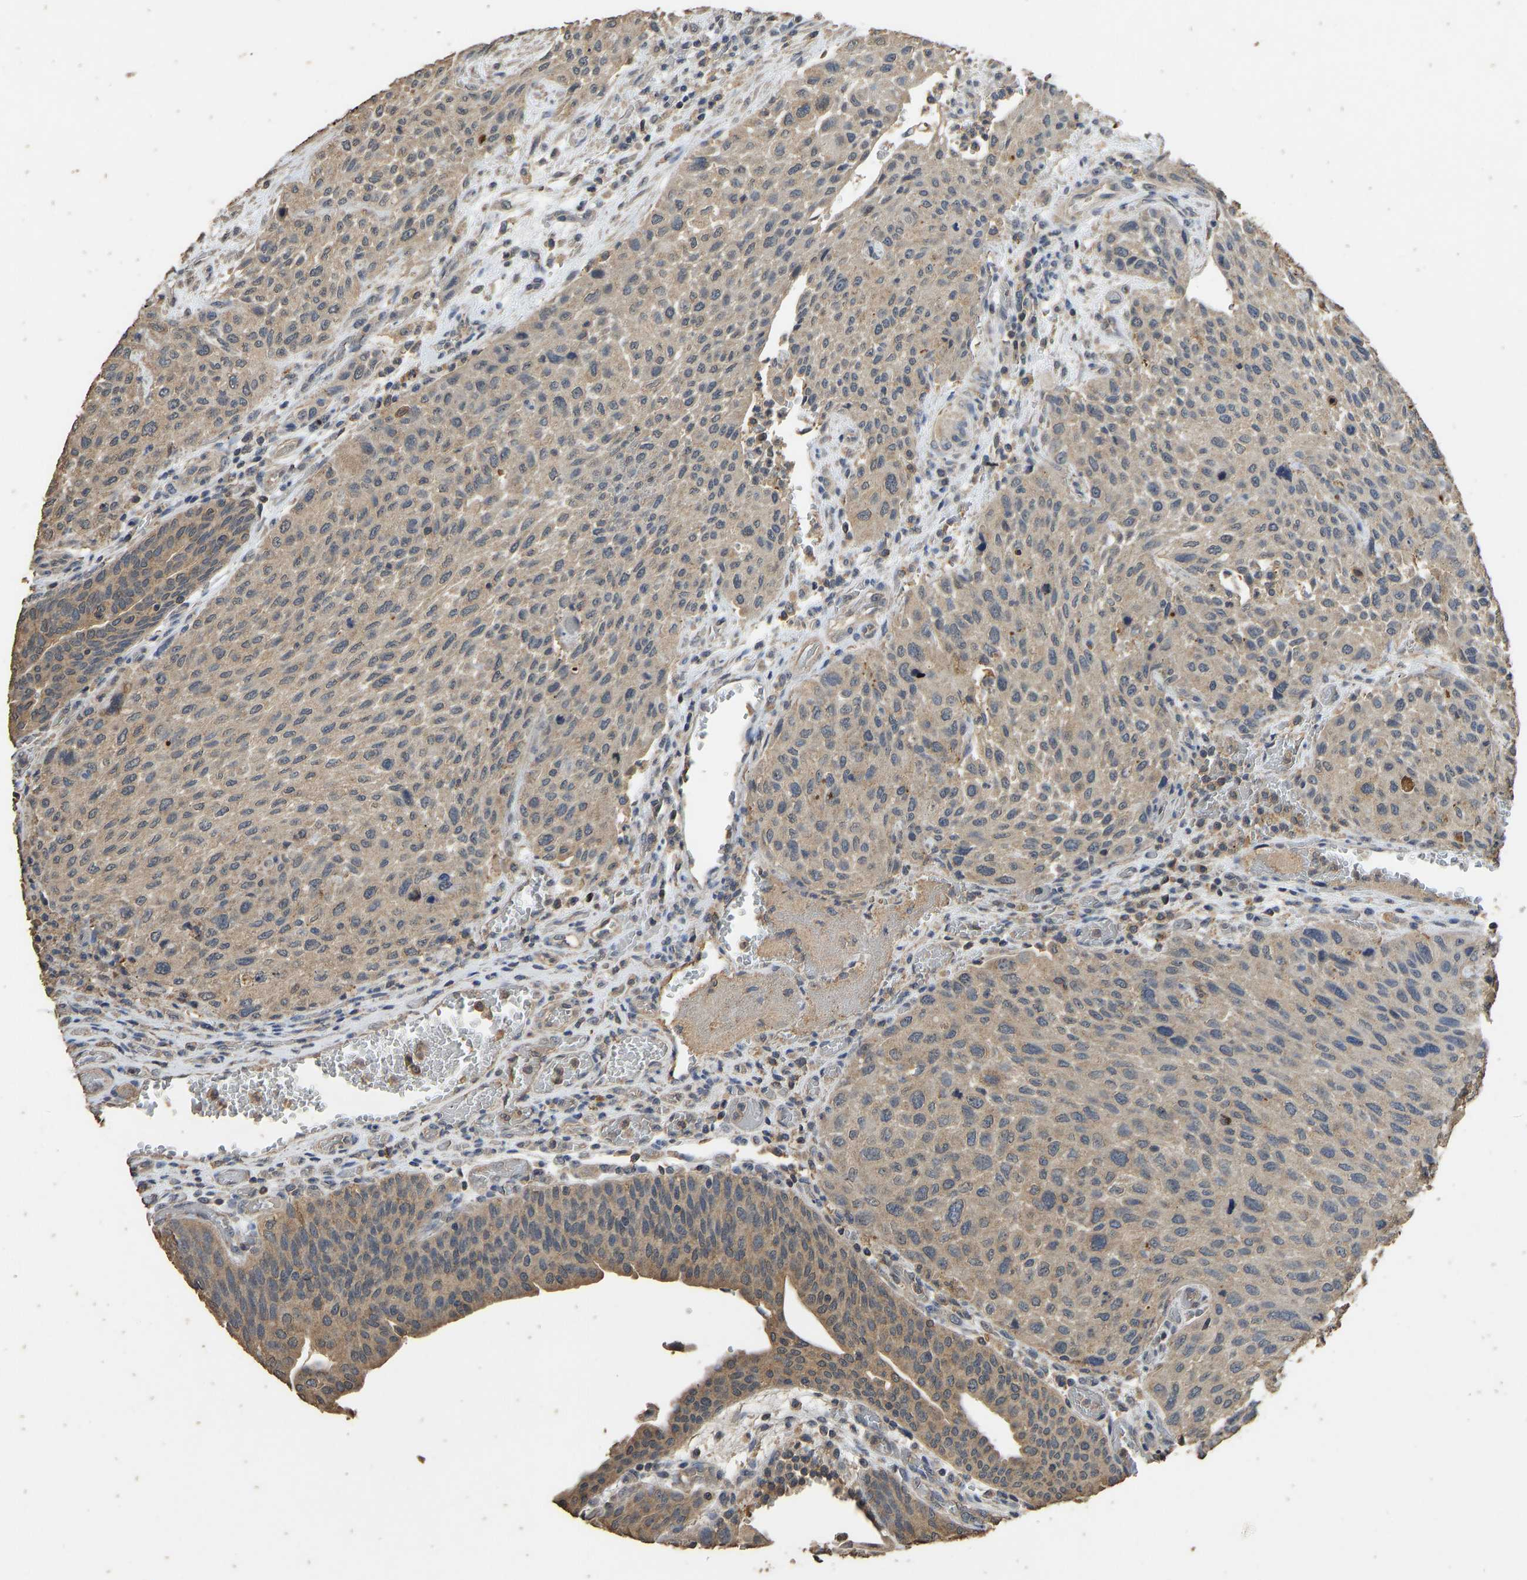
{"staining": {"intensity": "moderate", "quantity": ">75%", "location": "cytoplasmic/membranous"}, "tissue": "urothelial cancer", "cell_type": "Tumor cells", "image_type": "cancer", "snomed": [{"axis": "morphology", "description": "Urothelial carcinoma, Low grade"}, {"axis": "morphology", "description": "Urothelial carcinoma, High grade"}, {"axis": "topography", "description": "Urinary bladder"}], "caption": "There is medium levels of moderate cytoplasmic/membranous staining in tumor cells of urothelial cancer, as demonstrated by immunohistochemical staining (brown color).", "gene": "CIDEC", "patient": {"sex": "male", "age": 35}}